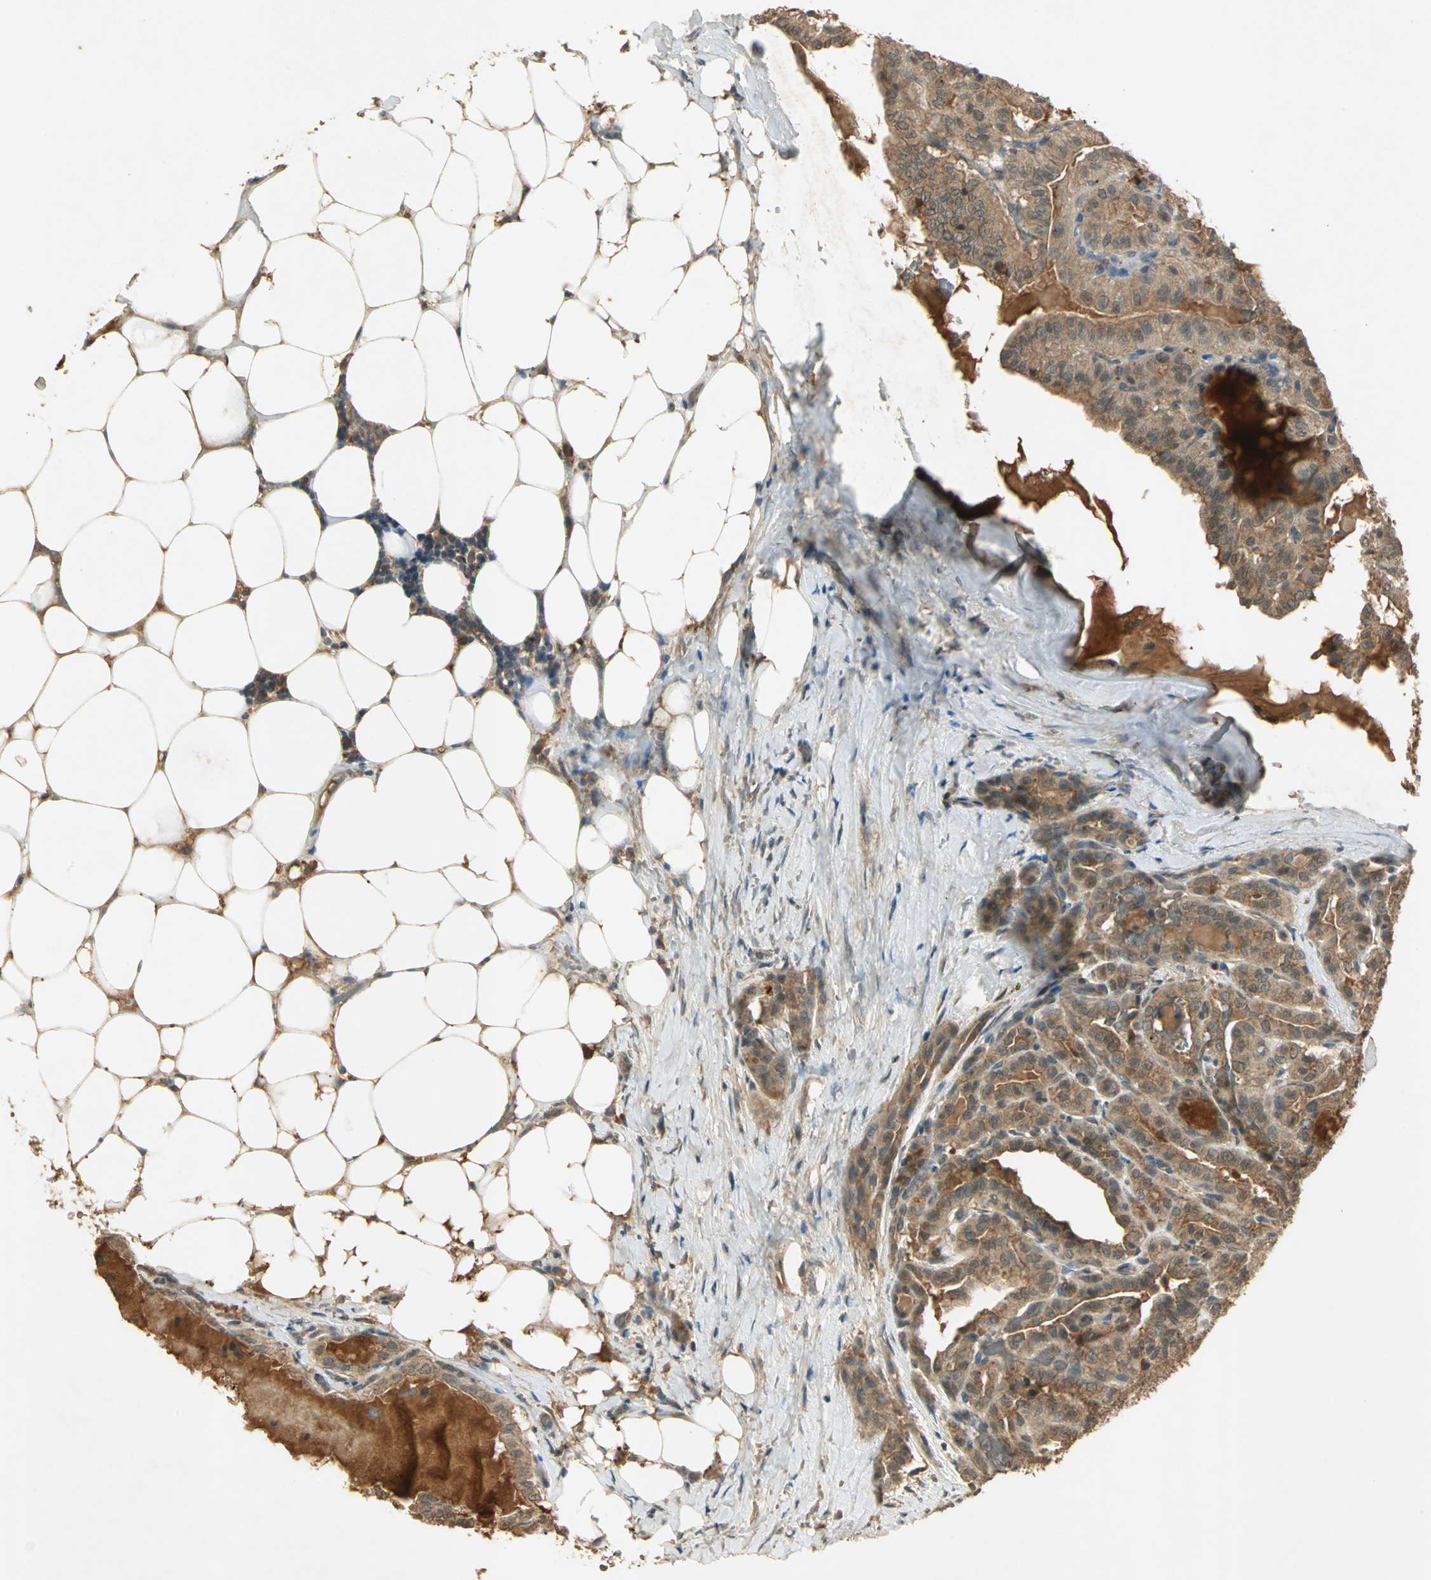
{"staining": {"intensity": "moderate", "quantity": ">75%", "location": "cytoplasmic/membranous"}, "tissue": "thyroid cancer", "cell_type": "Tumor cells", "image_type": "cancer", "snomed": [{"axis": "morphology", "description": "Papillary adenocarcinoma, NOS"}, {"axis": "topography", "description": "Thyroid gland"}], "caption": "A brown stain highlights moderate cytoplasmic/membranous expression of a protein in thyroid papillary adenocarcinoma tumor cells. Nuclei are stained in blue.", "gene": "KEAP1", "patient": {"sex": "male", "age": 77}}